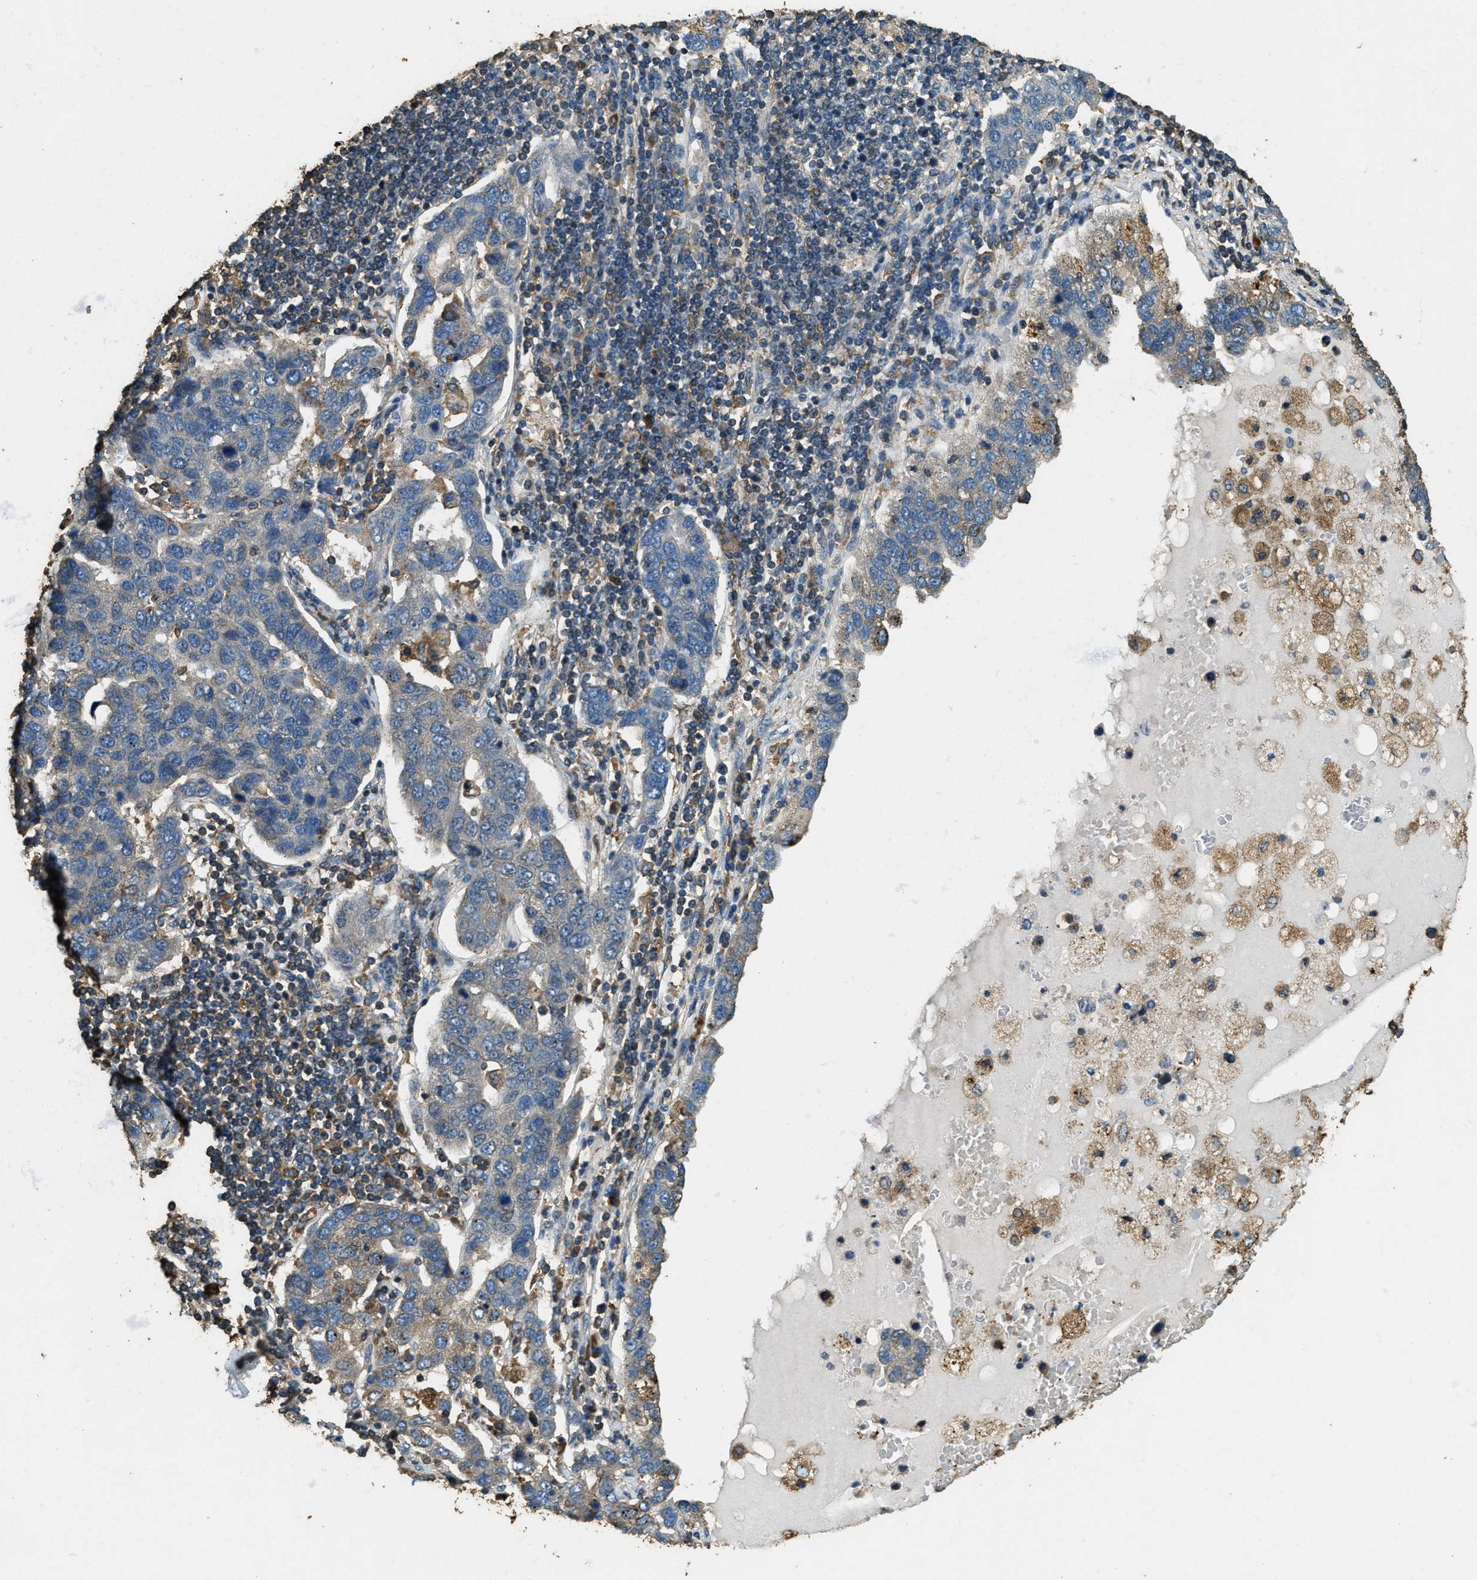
{"staining": {"intensity": "negative", "quantity": "none", "location": "none"}, "tissue": "pancreatic cancer", "cell_type": "Tumor cells", "image_type": "cancer", "snomed": [{"axis": "morphology", "description": "Adenocarcinoma, NOS"}, {"axis": "topography", "description": "Pancreas"}], "caption": "Protein analysis of pancreatic adenocarcinoma exhibits no significant staining in tumor cells.", "gene": "ERGIC1", "patient": {"sex": "female", "age": 61}}